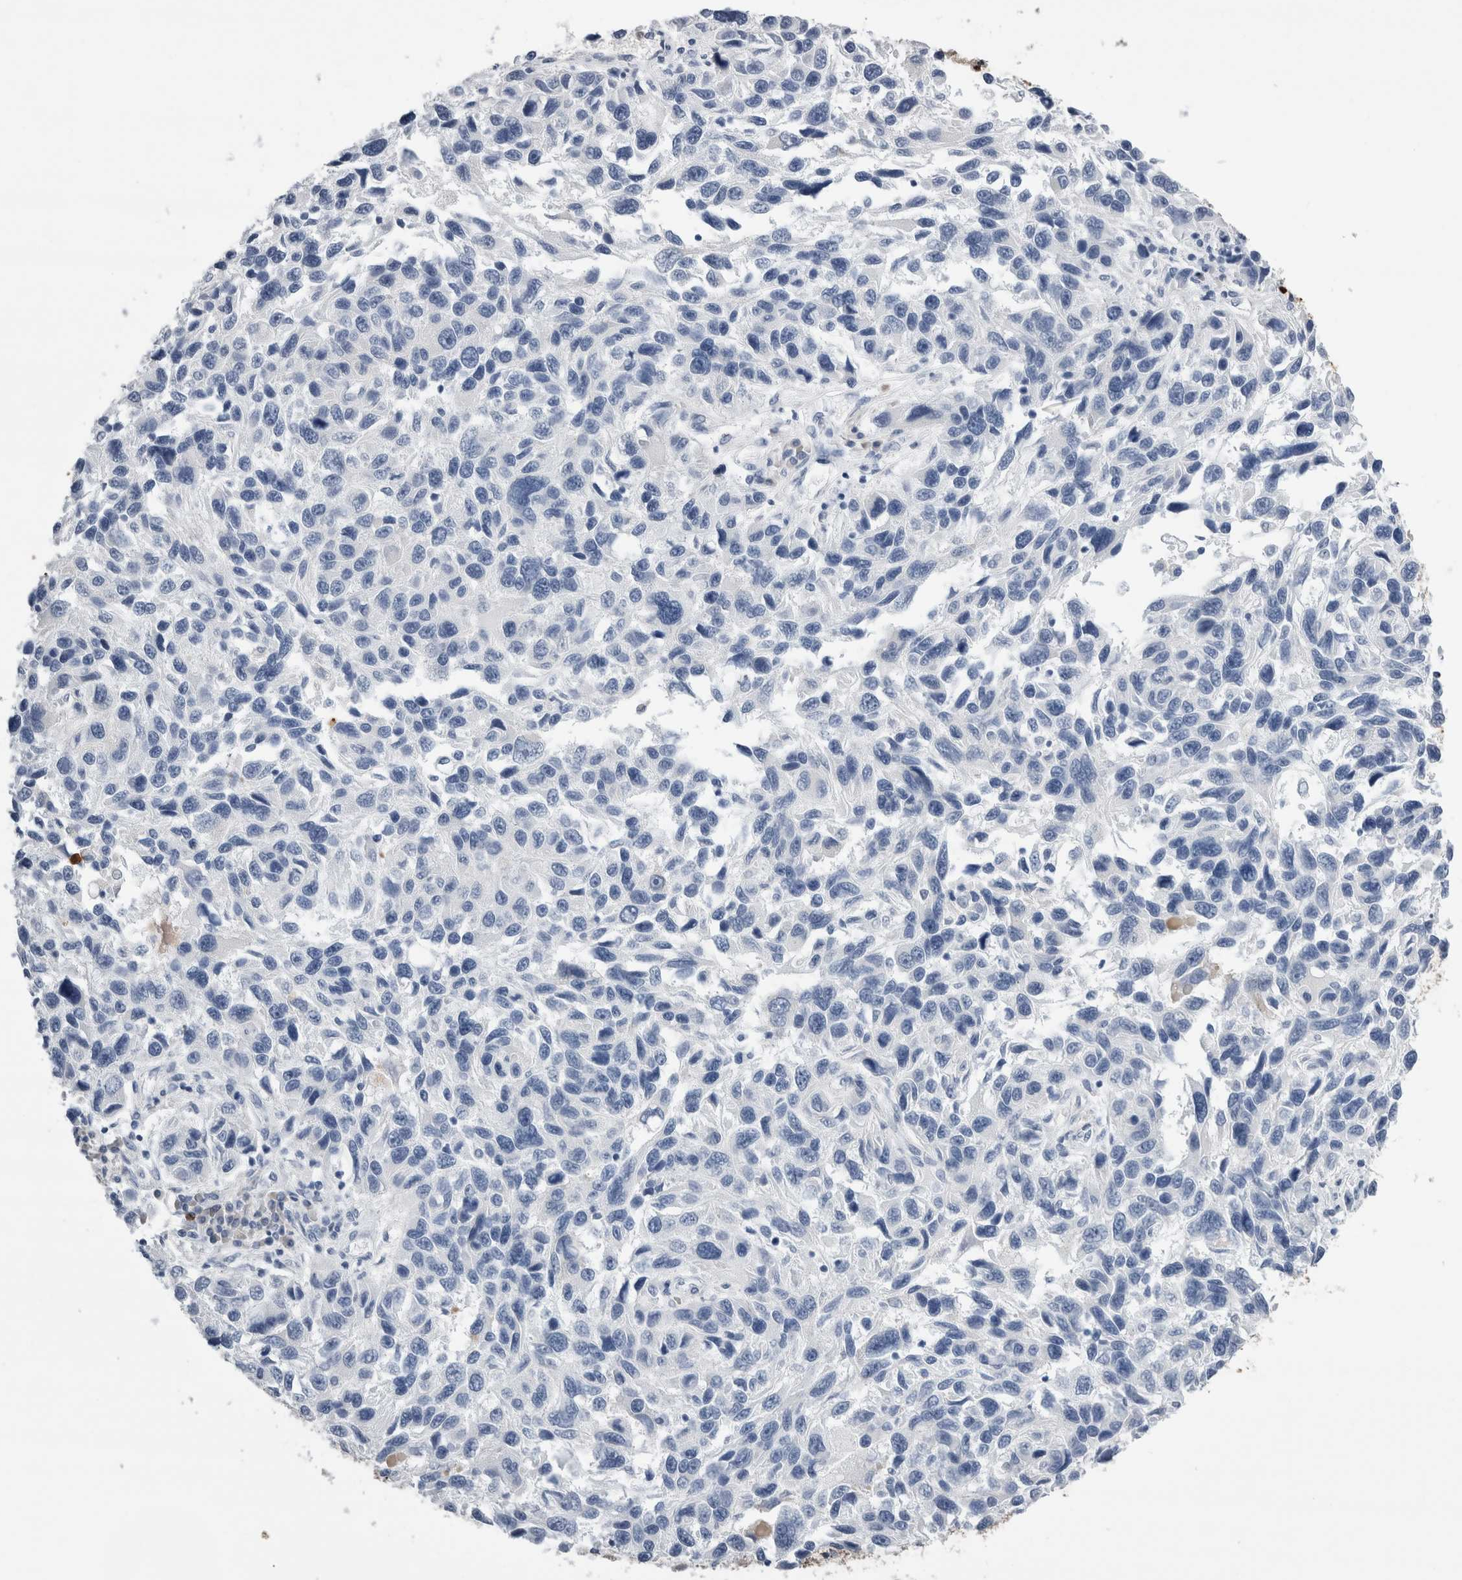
{"staining": {"intensity": "negative", "quantity": "none", "location": "none"}, "tissue": "melanoma", "cell_type": "Tumor cells", "image_type": "cancer", "snomed": [{"axis": "morphology", "description": "Malignant melanoma, NOS"}, {"axis": "topography", "description": "Skin"}], "caption": "Immunohistochemical staining of melanoma reveals no significant positivity in tumor cells. Brightfield microscopy of IHC stained with DAB (brown) and hematoxylin (blue), captured at high magnification.", "gene": "S100A12", "patient": {"sex": "male", "age": 53}}